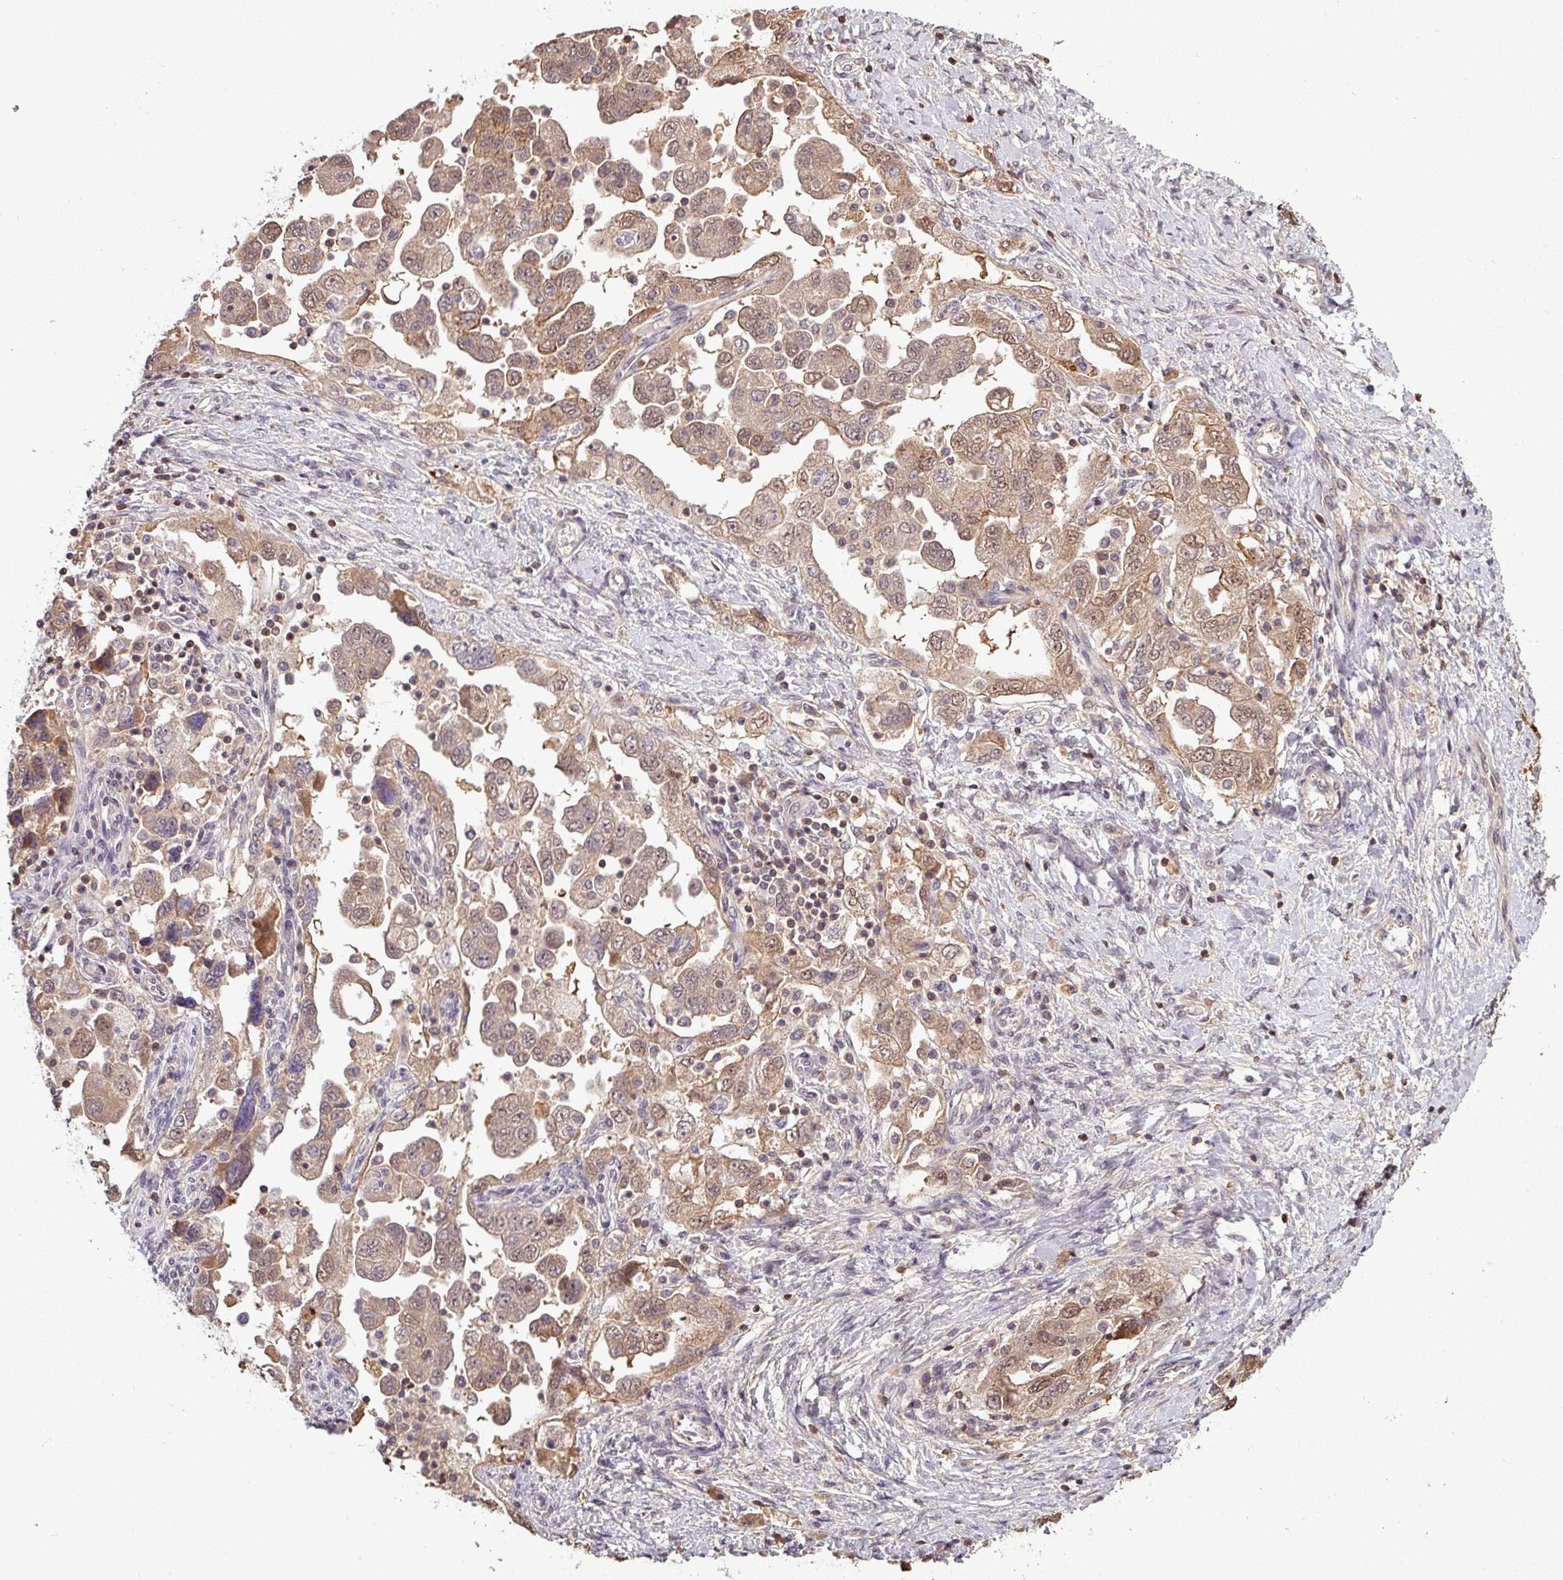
{"staining": {"intensity": "weak", "quantity": ">75%", "location": "cytoplasmic/membranous,nuclear"}, "tissue": "ovarian cancer", "cell_type": "Tumor cells", "image_type": "cancer", "snomed": [{"axis": "morphology", "description": "Carcinoma, NOS"}, {"axis": "morphology", "description": "Cystadenocarcinoma, serous, NOS"}, {"axis": "topography", "description": "Ovary"}], "caption": "Immunohistochemistry (IHC) staining of ovarian cancer, which exhibits low levels of weak cytoplasmic/membranous and nuclear staining in about >75% of tumor cells indicating weak cytoplasmic/membranous and nuclear protein positivity. The staining was performed using DAB (brown) for protein detection and nuclei were counterstained in hematoxylin (blue).", "gene": "TUSC3", "patient": {"sex": "female", "age": 69}}